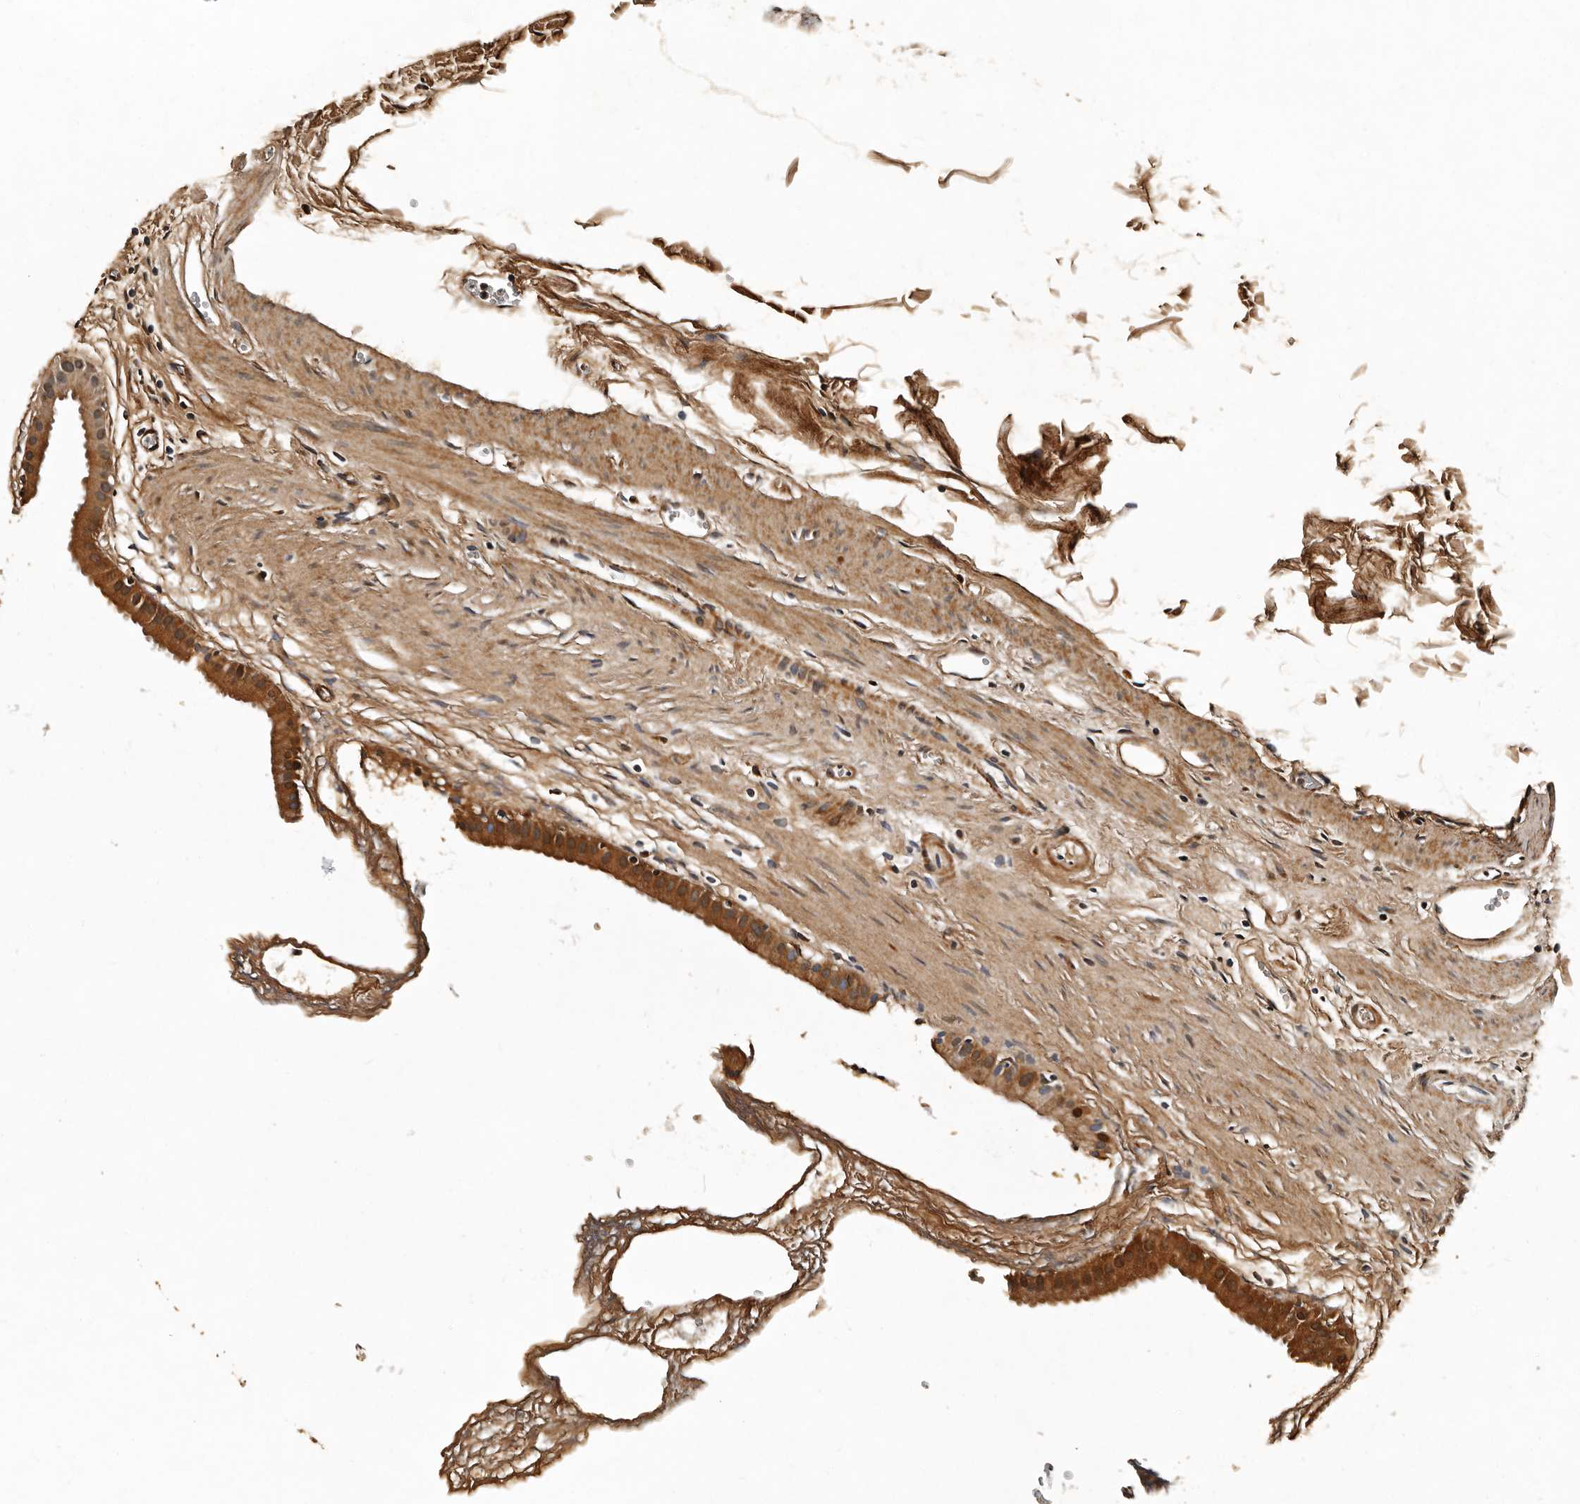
{"staining": {"intensity": "moderate", "quantity": ">75%", "location": "cytoplasmic/membranous,nuclear"}, "tissue": "gallbladder", "cell_type": "Glandular cells", "image_type": "normal", "snomed": [{"axis": "morphology", "description": "Normal tissue, NOS"}, {"axis": "topography", "description": "Gallbladder"}], "caption": "The photomicrograph demonstrates immunohistochemical staining of benign gallbladder. There is moderate cytoplasmic/membranous,nuclear expression is present in approximately >75% of glandular cells. The protein of interest is stained brown, and the nuclei are stained in blue (DAB (3,3'-diaminobenzidine) IHC with brightfield microscopy, high magnification).", "gene": "CPNE3", "patient": {"sex": "female", "age": 64}}